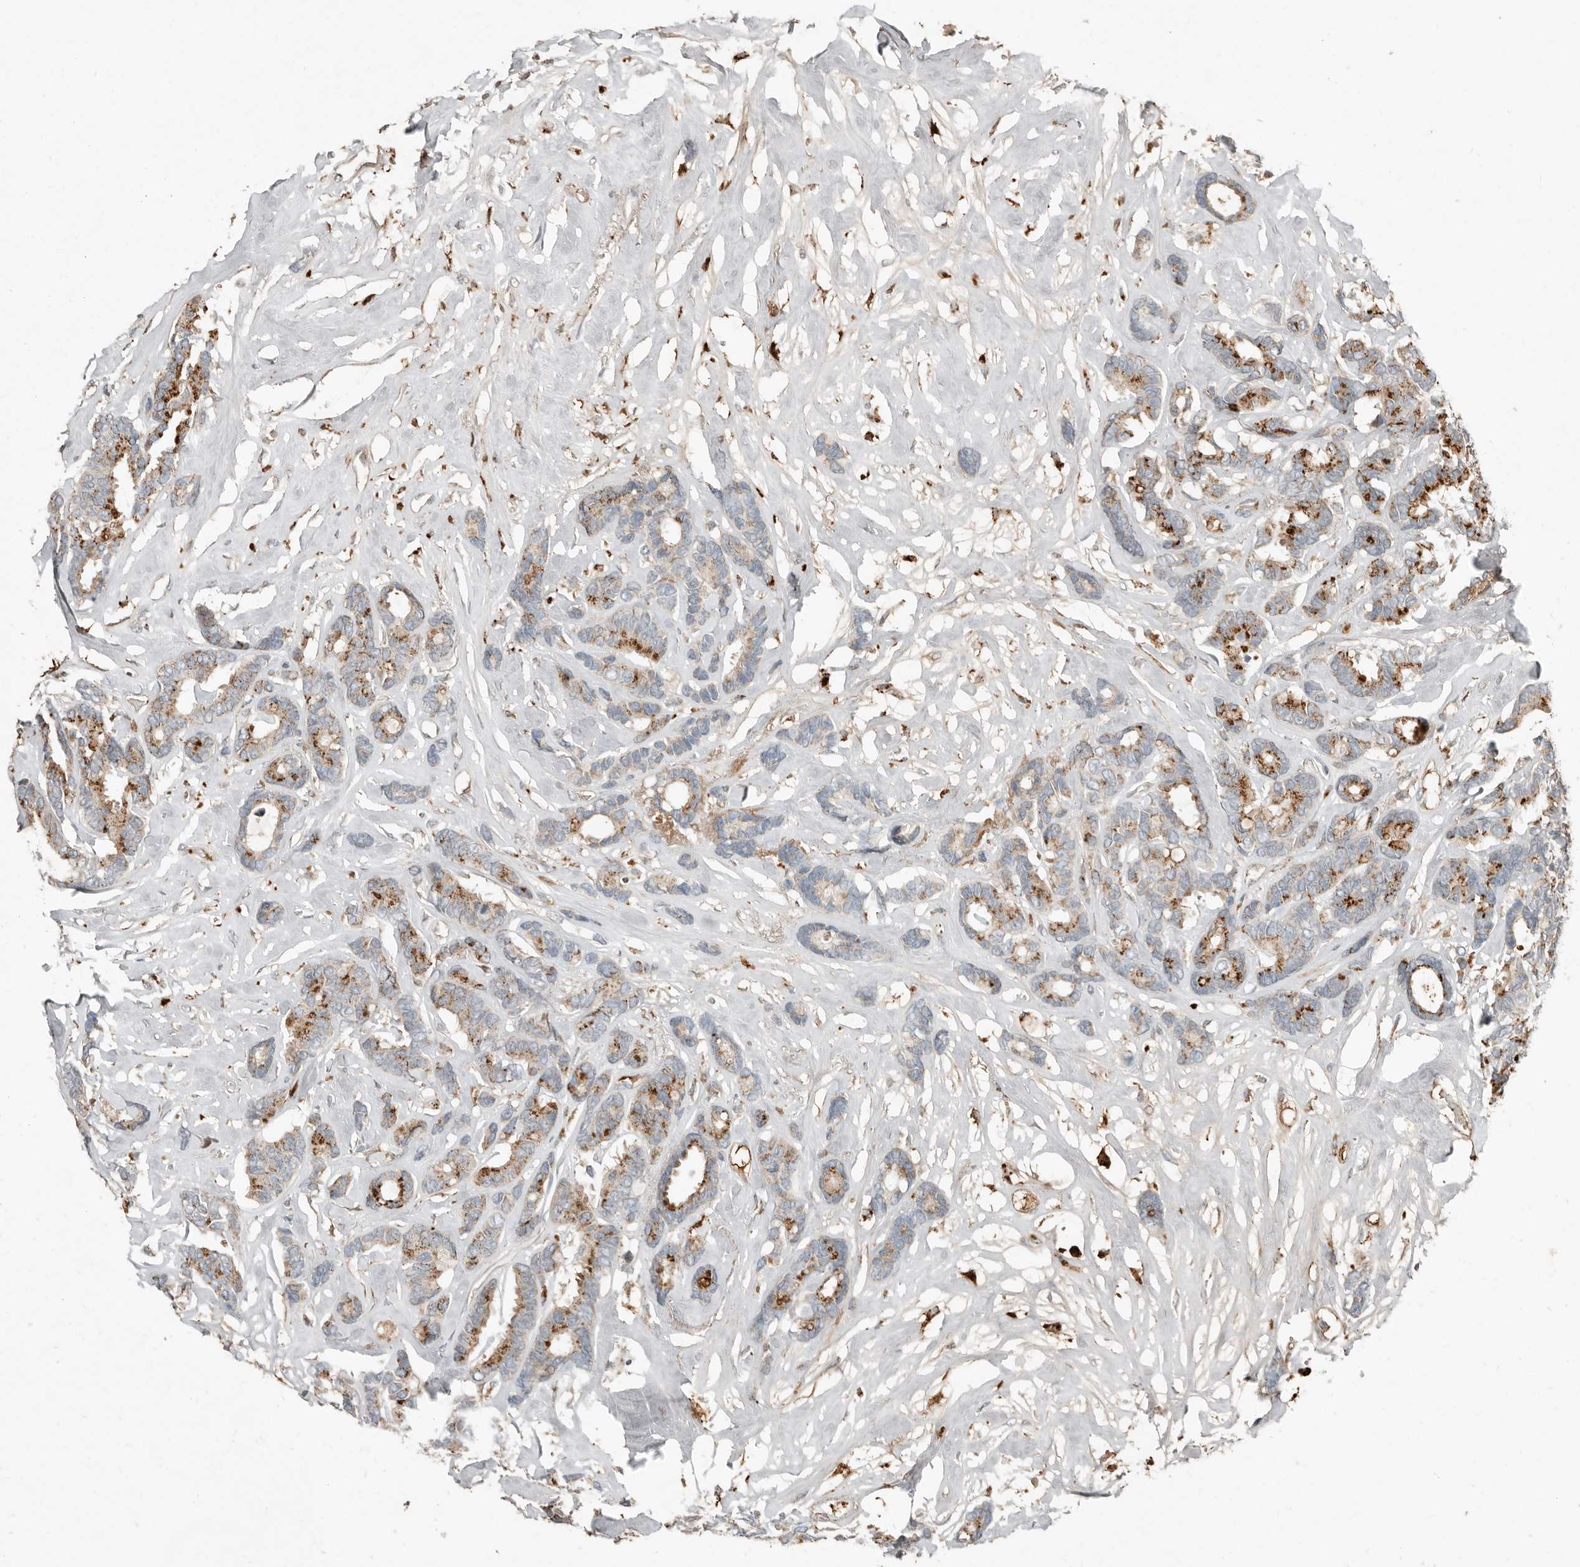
{"staining": {"intensity": "moderate", "quantity": "25%-75%", "location": "cytoplasmic/membranous"}, "tissue": "breast cancer", "cell_type": "Tumor cells", "image_type": "cancer", "snomed": [{"axis": "morphology", "description": "Duct carcinoma"}, {"axis": "topography", "description": "Breast"}], "caption": "Moderate cytoplasmic/membranous staining for a protein is seen in approximately 25%-75% of tumor cells of breast intraductal carcinoma using immunohistochemistry (IHC).", "gene": "KLHL38", "patient": {"sex": "female", "age": 87}}